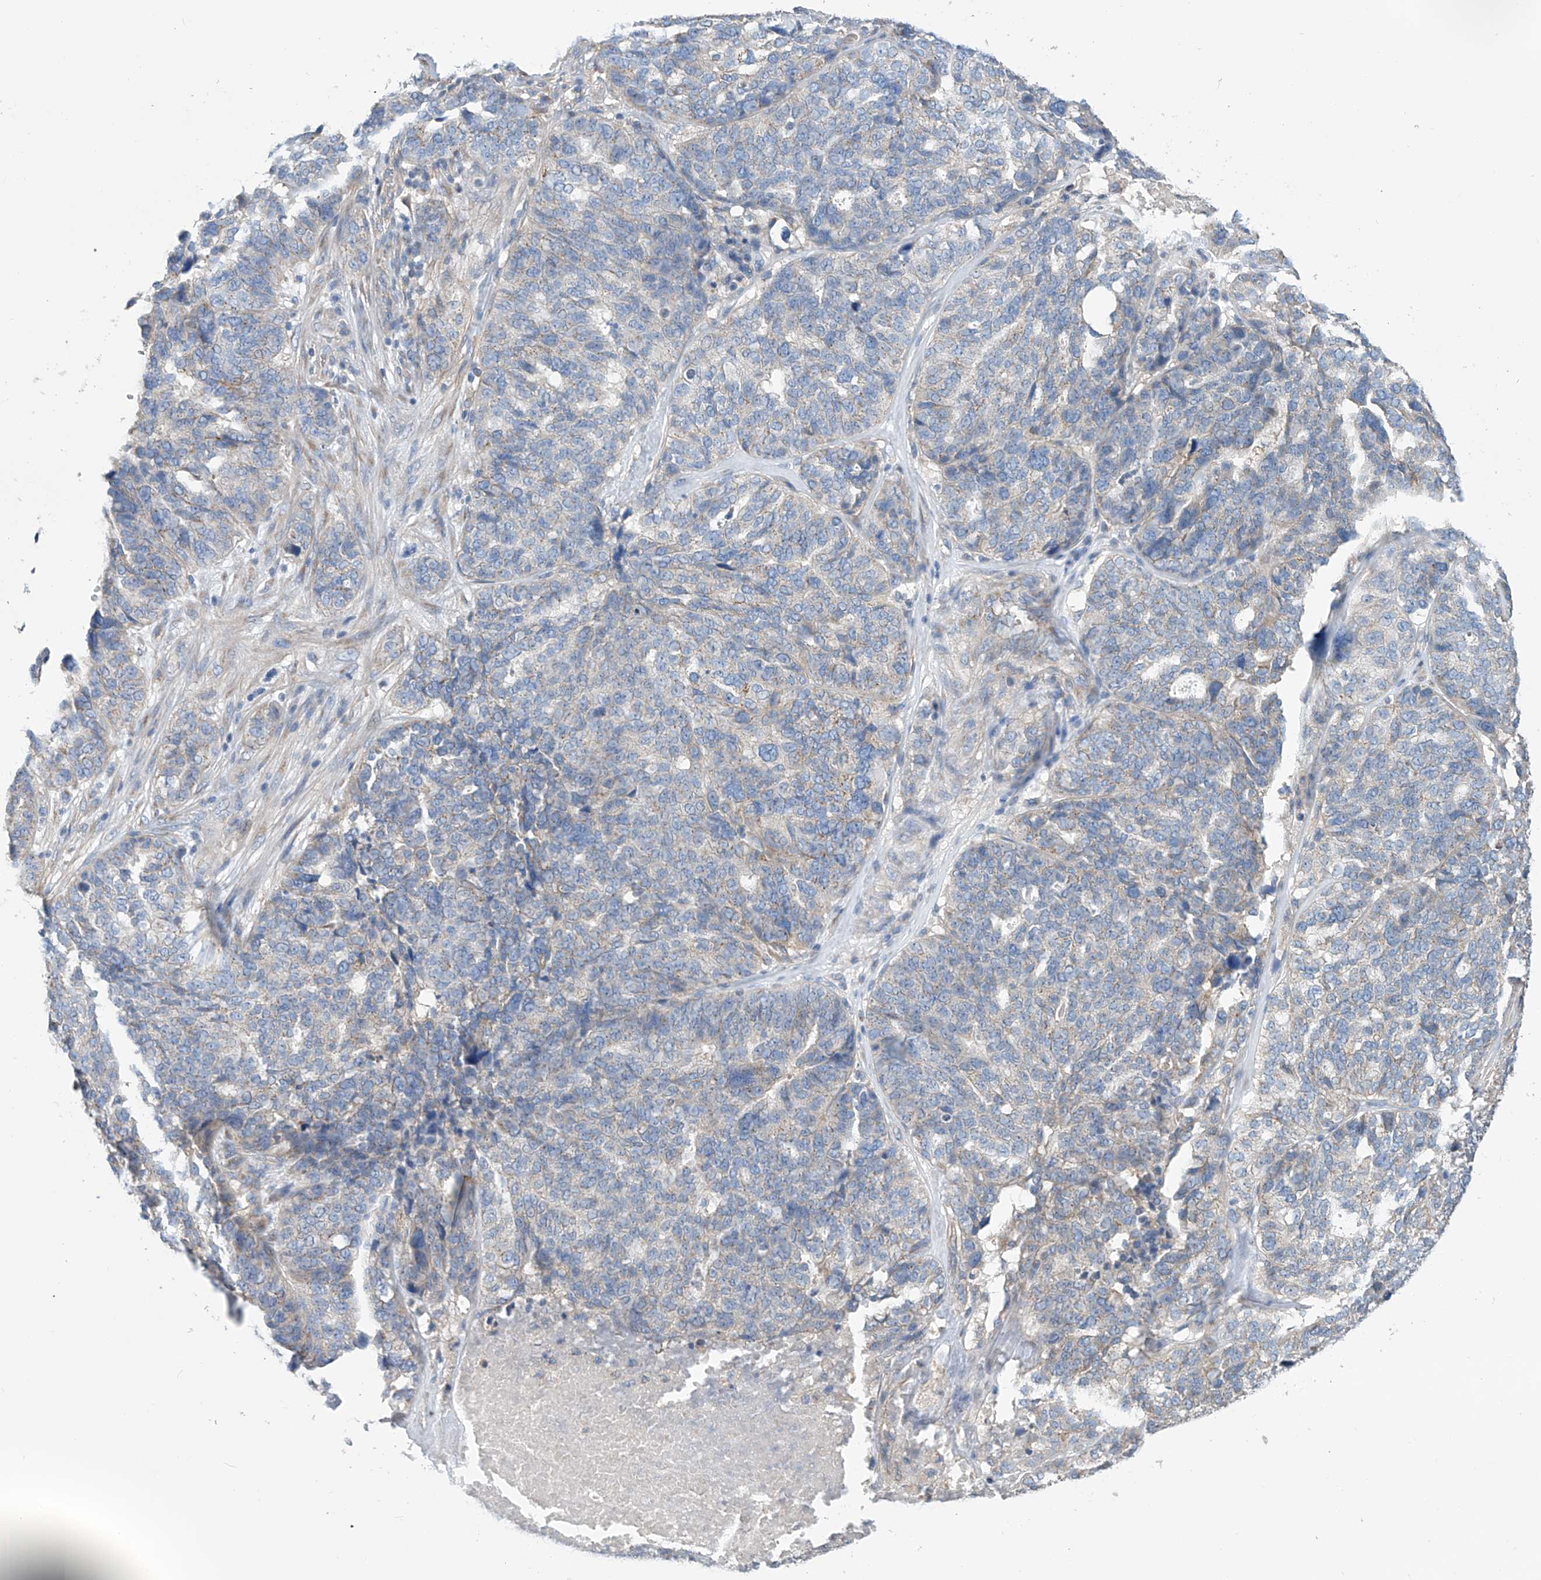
{"staining": {"intensity": "weak", "quantity": "<25%", "location": "cytoplasmic/membranous"}, "tissue": "ovarian cancer", "cell_type": "Tumor cells", "image_type": "cancer", "snomed": [{"axis": "morphology", "description": "Cystadenocarcinoma, serous, NOS"}, {"axis": "topography", "description": "Ovary"}], "caption": "This is an immunohistochemistry (IHC) image of human serous cystadenocarcinoma (ovarian). There is no positivity in tumor cells.", "gene": "SLC22A7", "patient": {"sex": "female", "age": 59}}